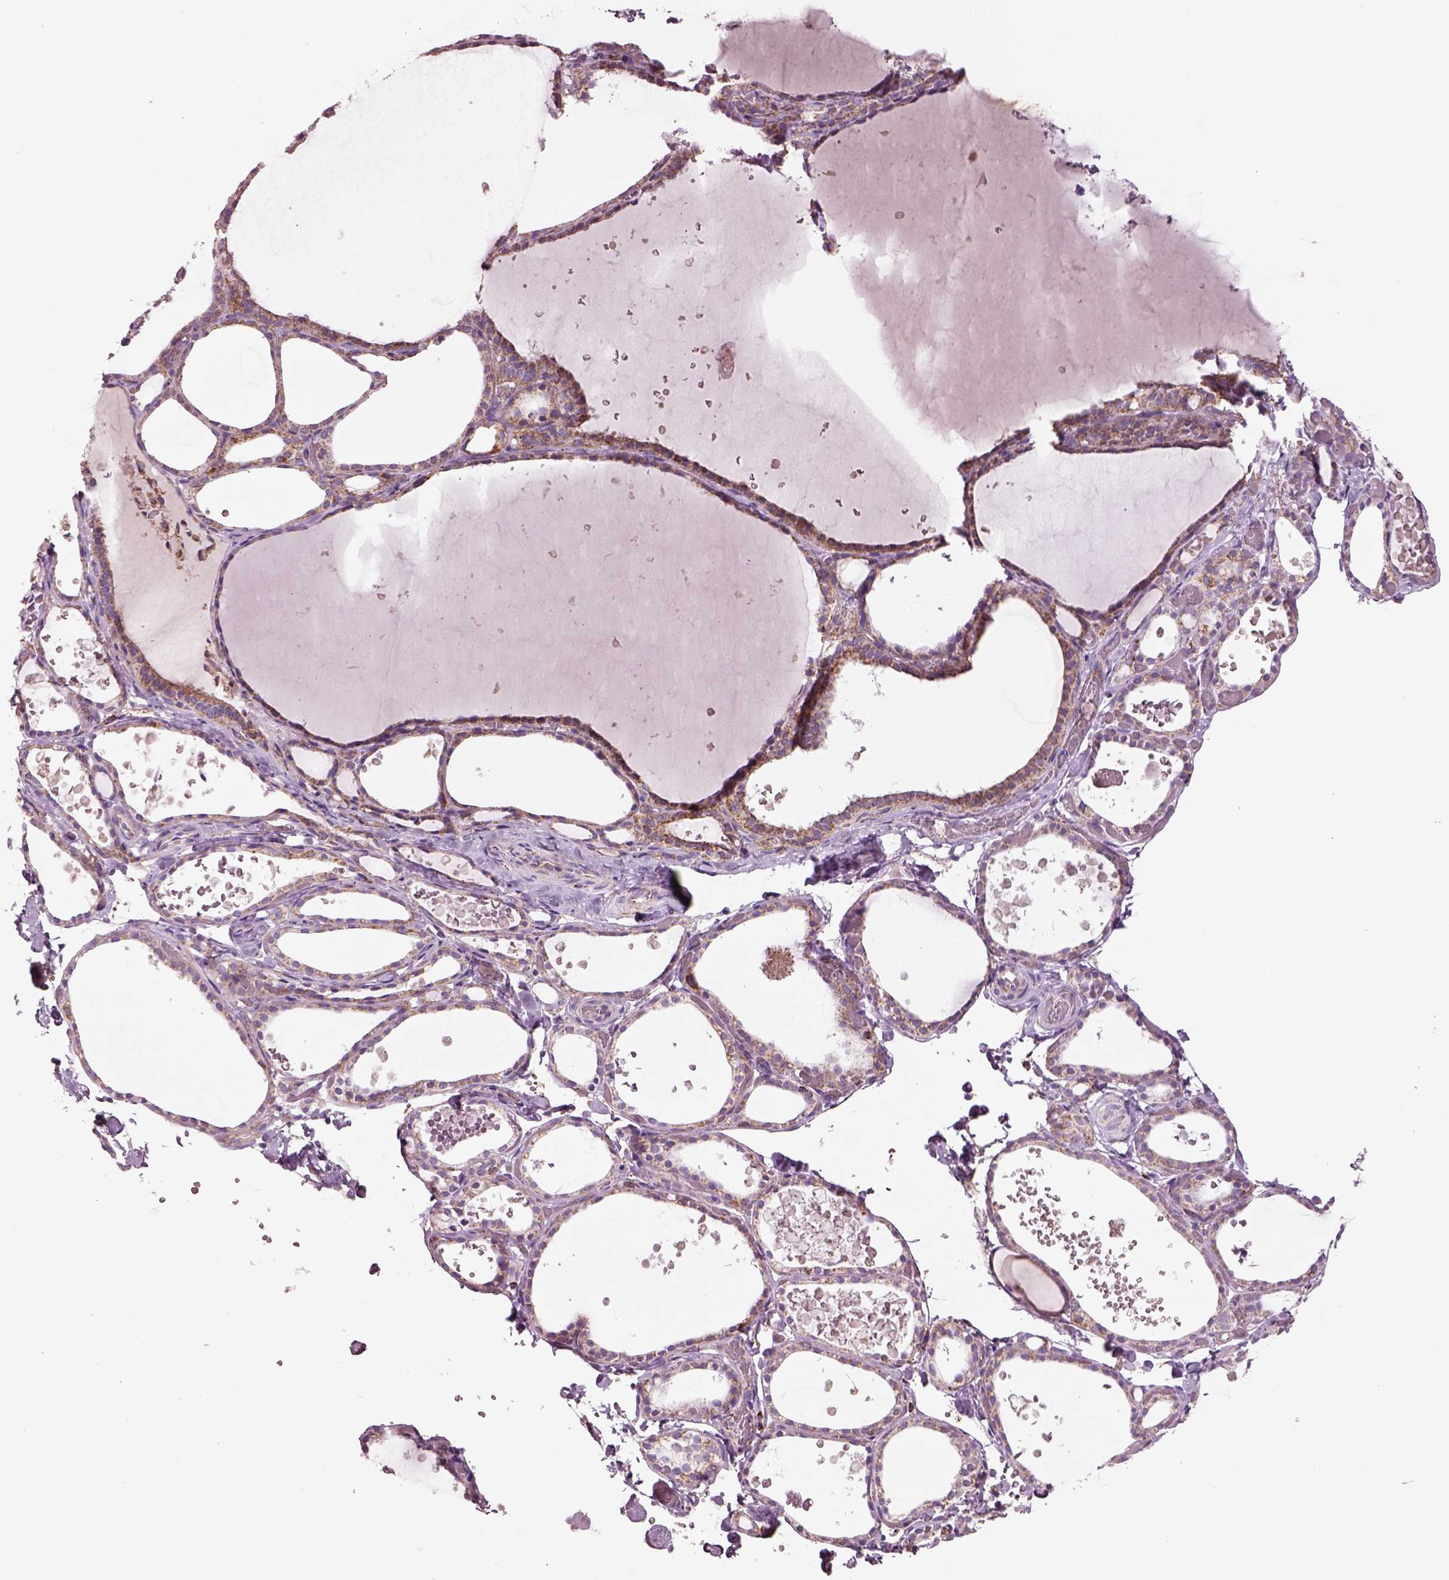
{"staining": {"intensity": "moderate", "quantity": ">75%", "location": "cytoplasmic/membranous"}, "tissue": "thyroid gland", "cell_type": "Glandular cells", "image_type": "normal", "snomed": [{"axis": "morphology", "description": "Normal tissue, NOS"}, {"axis": "topography", "description": "Thyroid gland"}], "caption": "Immunohistochemical staining of unremarkable human thyroid gland reveals >75% levels of moderate cytoplasmic/membranous protein expression in approximately >75% of glandular cells.", "gene": "SLC25A24", "patient": {"sex": "female", "age": 56}}